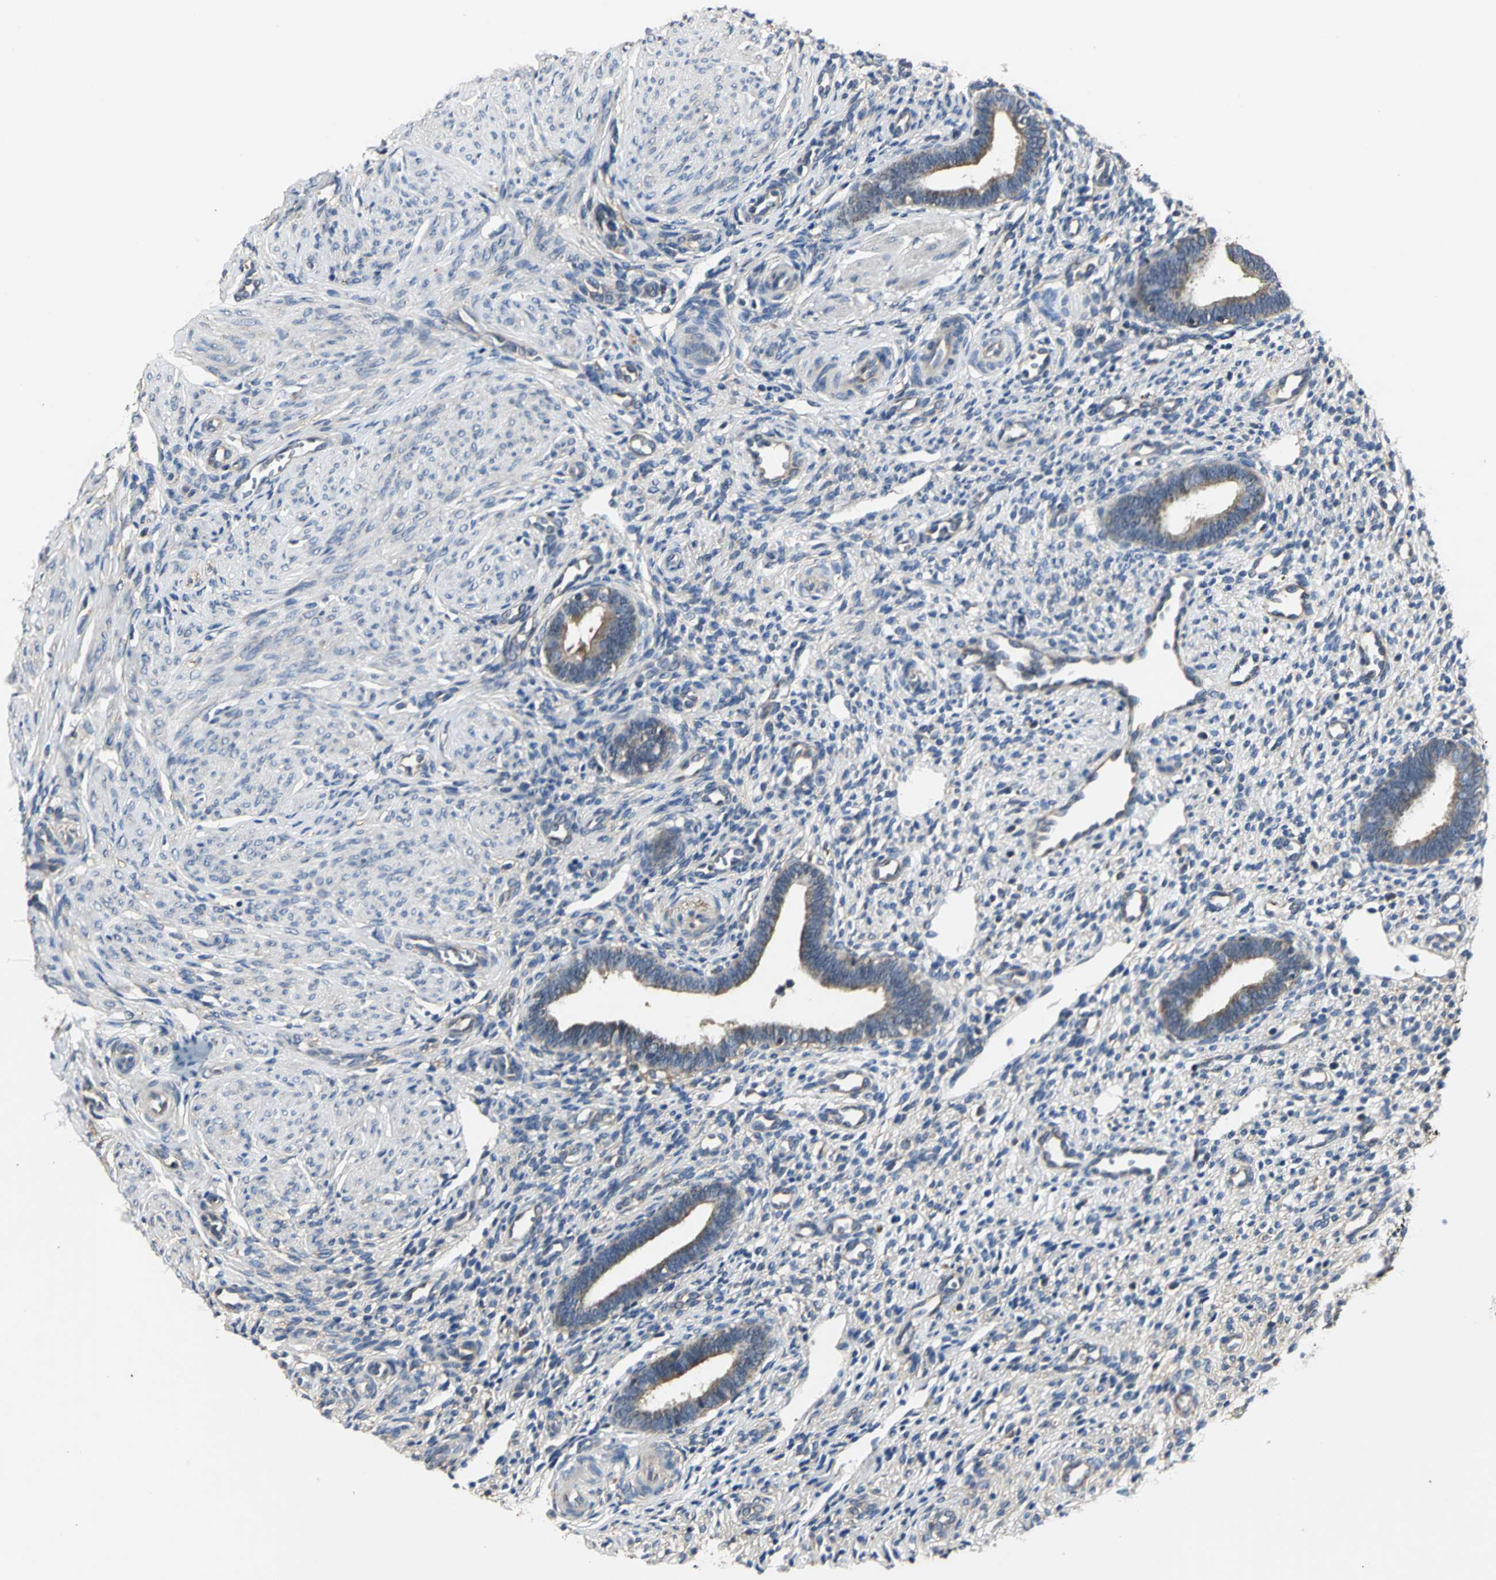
{"staining": {"intensity": "weak", "quantity": "<25%", "location": "cytoplasmic/membranous"}, "tissue": "endometrium", "cell_type": "Cells in endometrial stroma", "image_type": "normal", "snomed": [{"axis": "morphology", "description": "Normal tissue, NOS"}, {"axis": "topography", "description": "Endometrium"}], "caption": "Endometrium stained for a protein using immunohistochemistry (IHC) demonstrates no positivity cells in endometrial stroma.", "gene": "IRF3", "patient": {"sex": "female", "age": 27}}